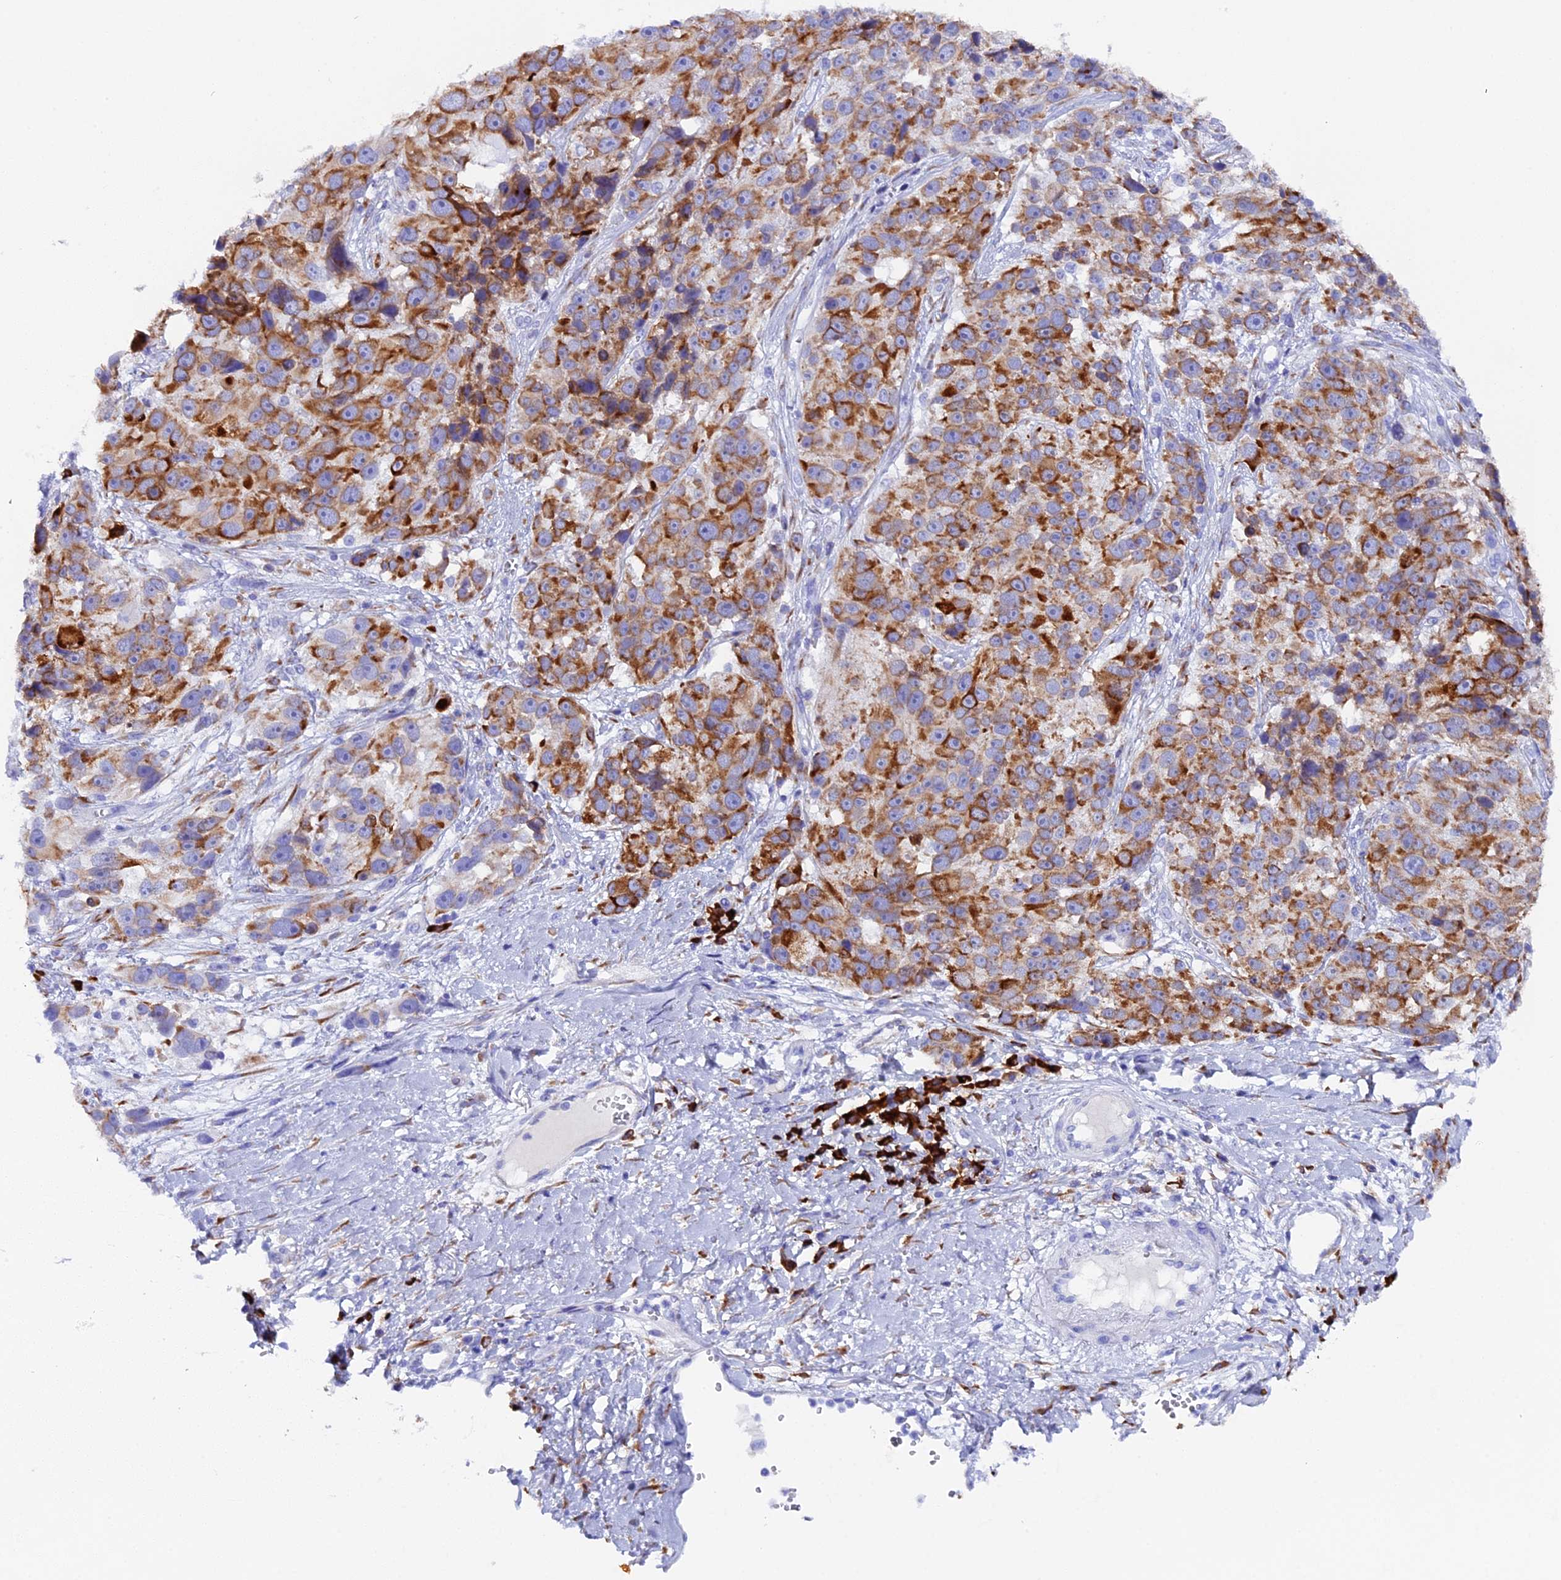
{"staining": {"intensity": "strong", "quantity": "25%-75%", "location": "cytoplasmic/membranous"}, "tissue": "melanoma", "cell_type": "Tumor cells", "image_type": "cancer", "snomed": [{"axis": "morphology", "description": "Malignant melanoma, NOS"}, {"axis": "topography", "description": "Skin"}], "caption": "Immunohistochemistry (IHC) image of neoplastic tissue: malignant melanoma stained using IHC reveals high levels of strong protein expression localized specifically in the cytoplasmic/membranous of tumor cells, appearing as a cytoplasmic/membranous brown color.", "gene": "FKBP11", "patient": {"sex": "male", "age": 84}}